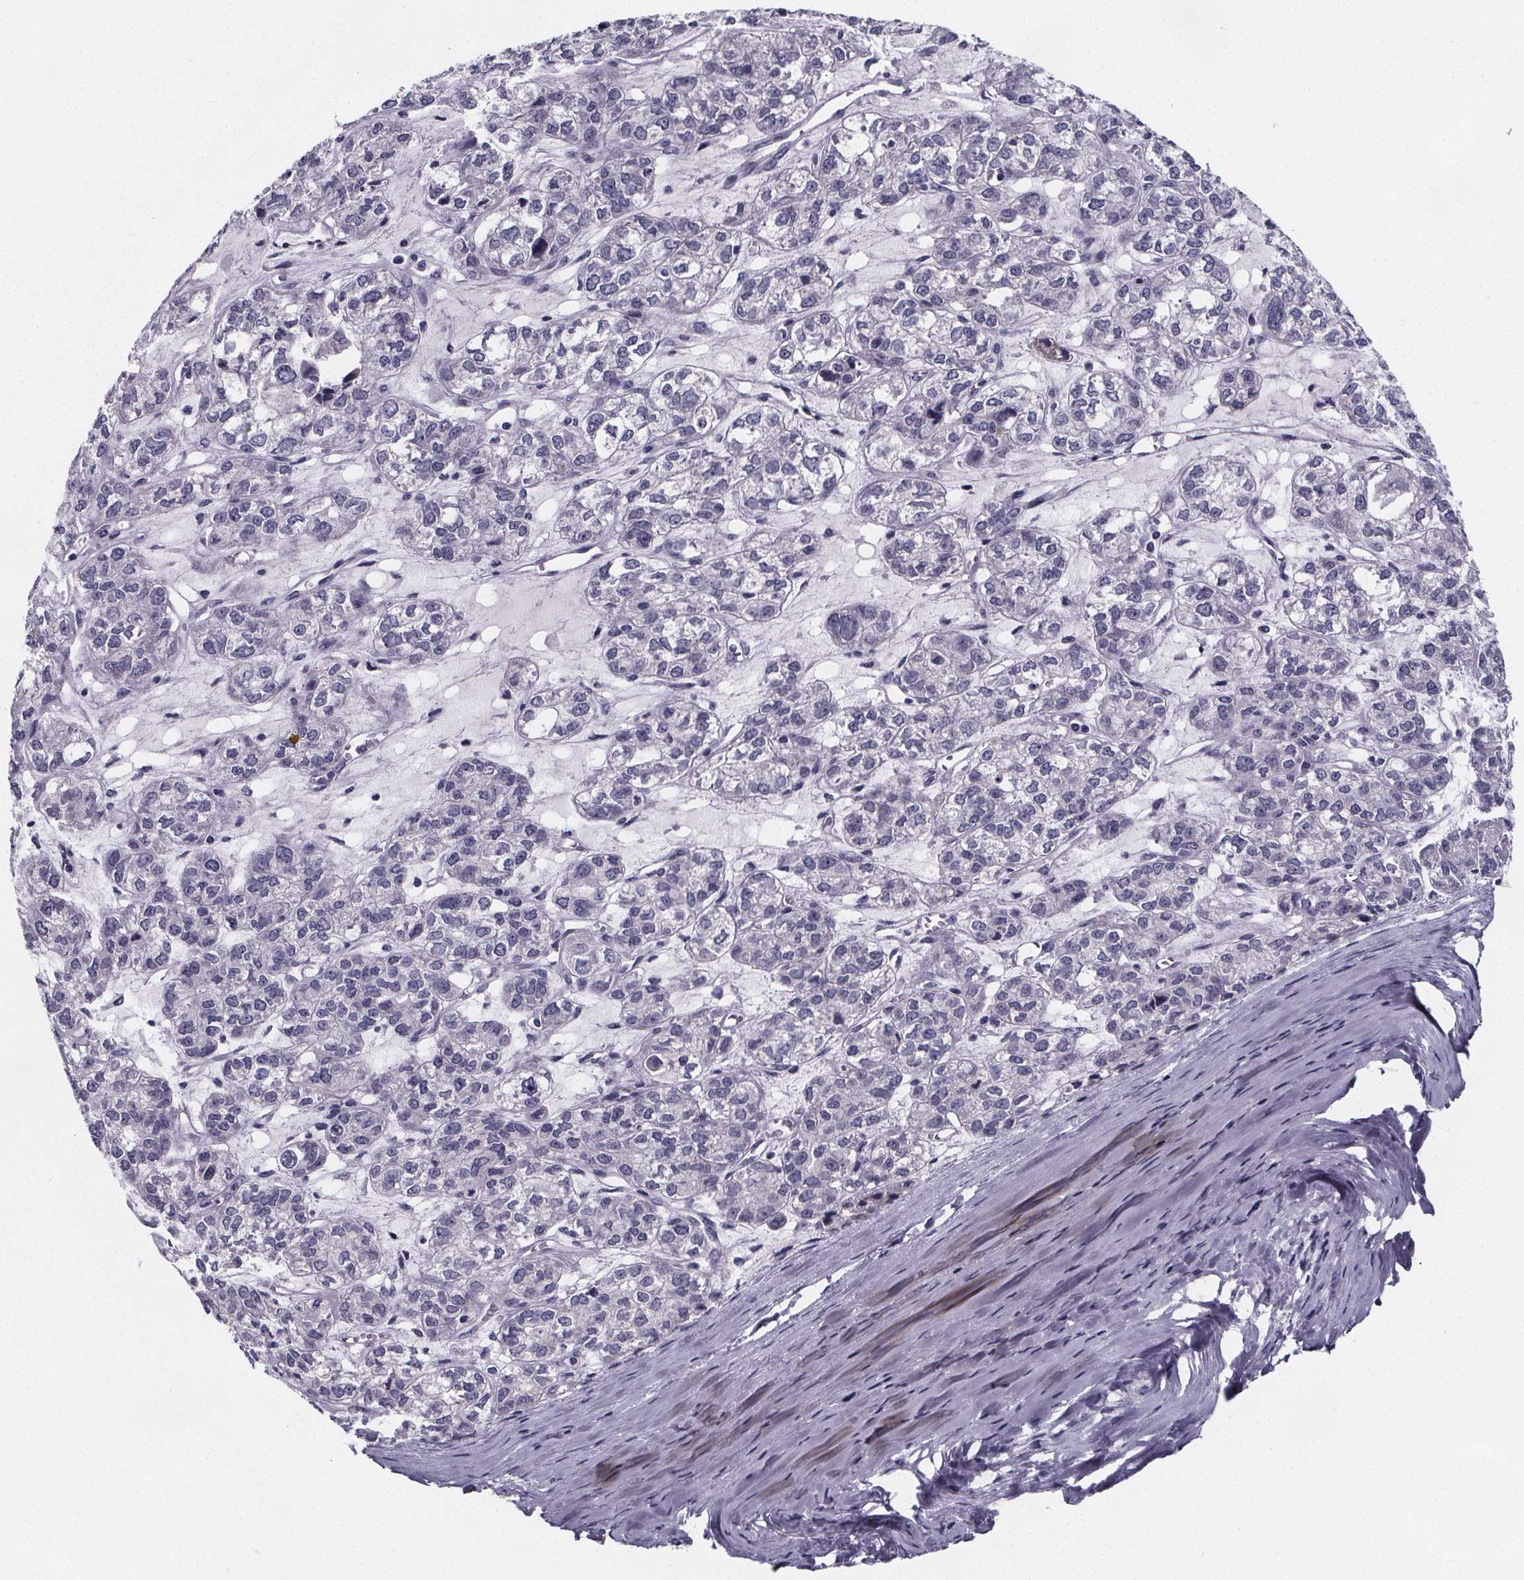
{"staining": {"intensity": "negative", "quantity": "none", "location": "none"}, "tissue": "ovarian cancer", "cell_type": "Tumor cells", "image_type": "cancer", "snomed": [{"axis": "morphology", "description": "Carcinoma, endometroid"}, {"axis": "topography", "description": "Ovary"}], "caption": "IHC histopathology image of neoplastic tissue: human ovarian cancer (endometroid carcinoma) stained with DAB reveals no significant protein expression in tumor cells. (Stains: DAB (3,3'-diaminobenzidine) immunohistochemistry with hematoxylin counter stain, Microscopy: brightfield microscopy at high magnification).", "gene": "PAH", "patient": {"sex": "female", "age": 64}}